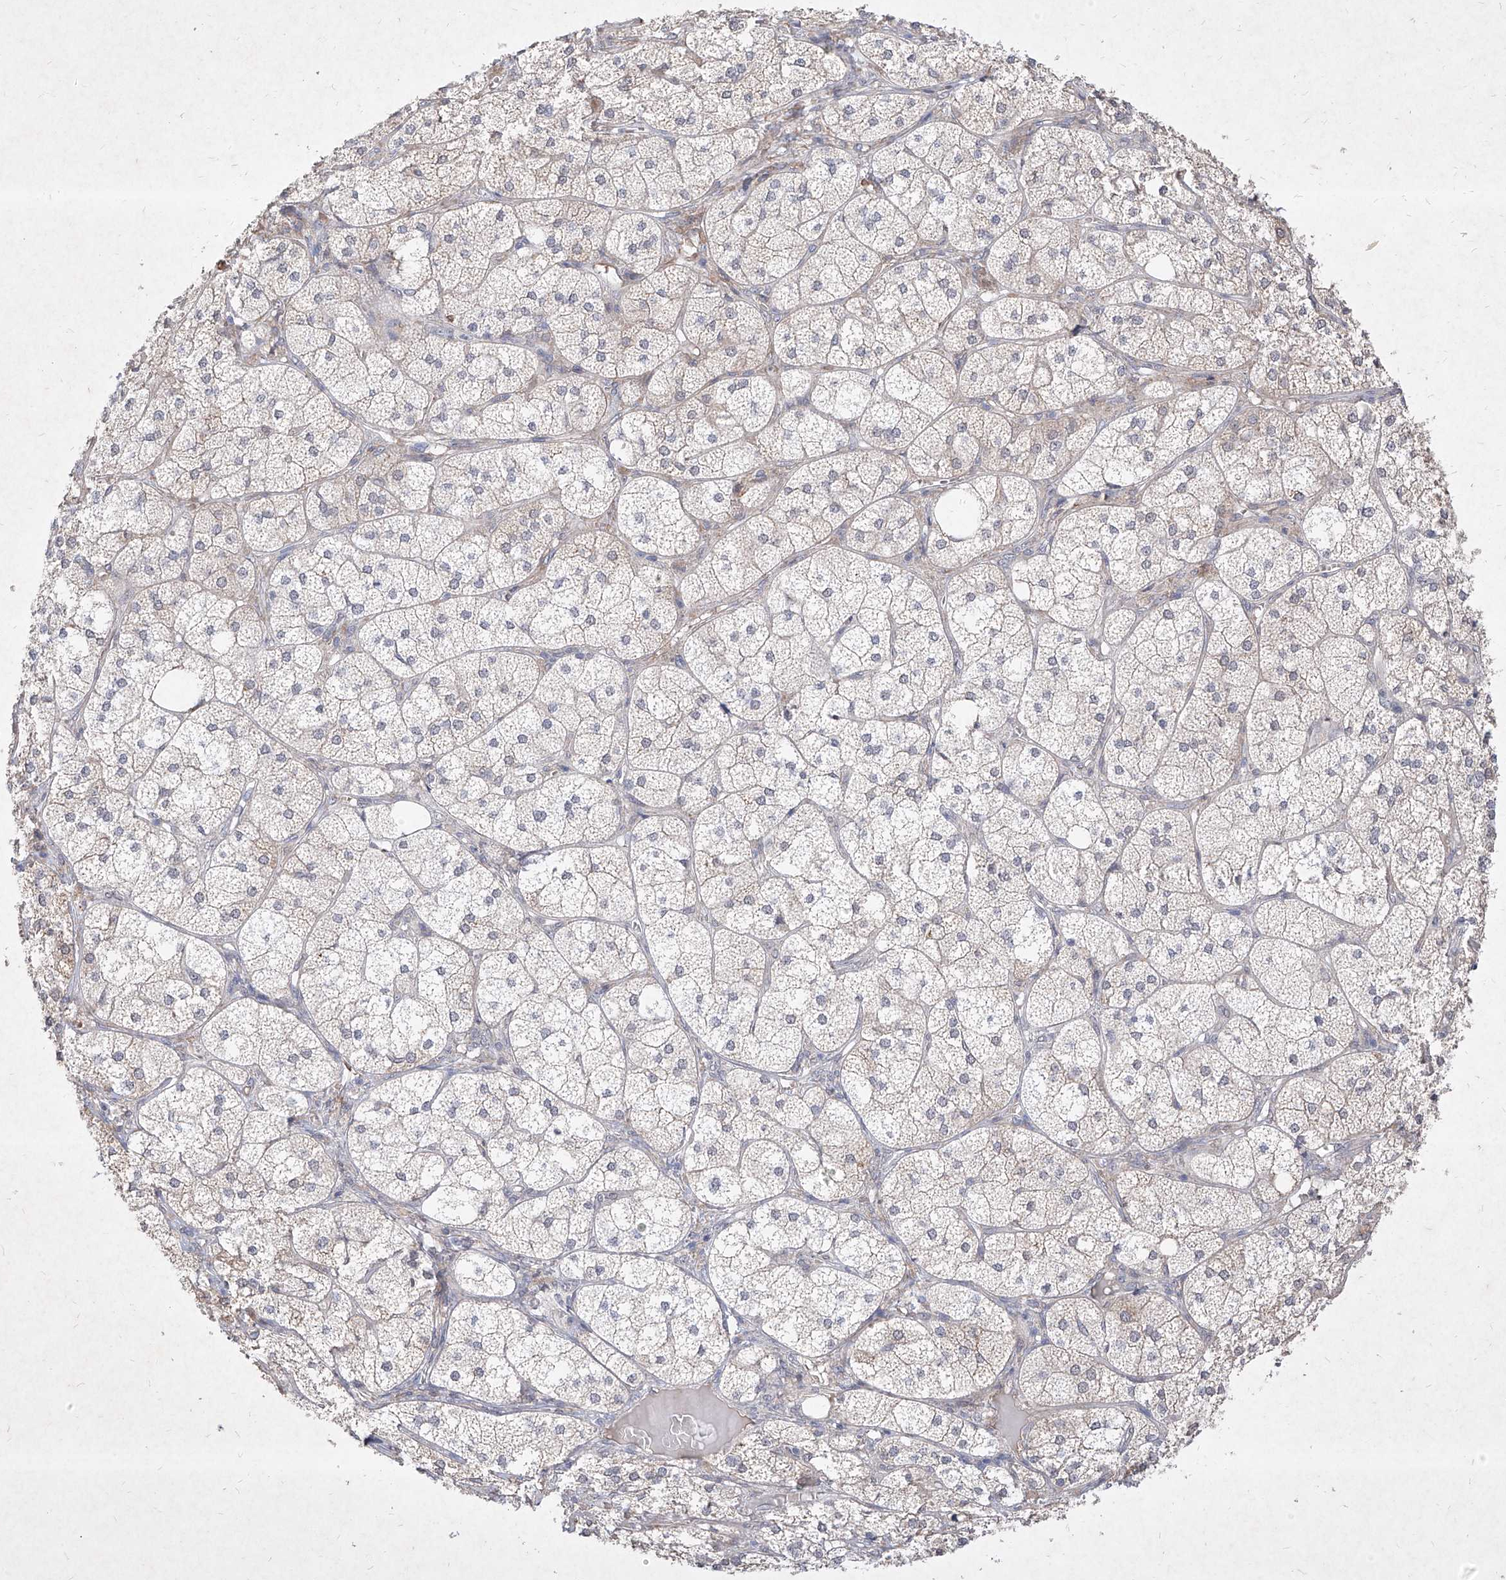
{"staining": {"intensity": "weak", "quantity": "25%-75%", "location": "cytoplasmic/membranous"}, "tissue": "adrenal gland", "cell_type": "Glandular cells", "image_type": "normal", "snomed": [{"axis": "morphology", "description": "Normal tissue, NOS"}, {"axis": "topography", "description": "Adrenal gland"}], "caption": "Adrenal gland was stained to show a protein in brown. There is low levels of weak cytoplasmic/membranous expression in about 25%-75% of glandular cells. (Stains: DAB in brown, nuclei in blue, Microscopy: brightfield microscopy at high magnification).", "gene": "C4A", "patient": {"sex": "female", "age": 61}}